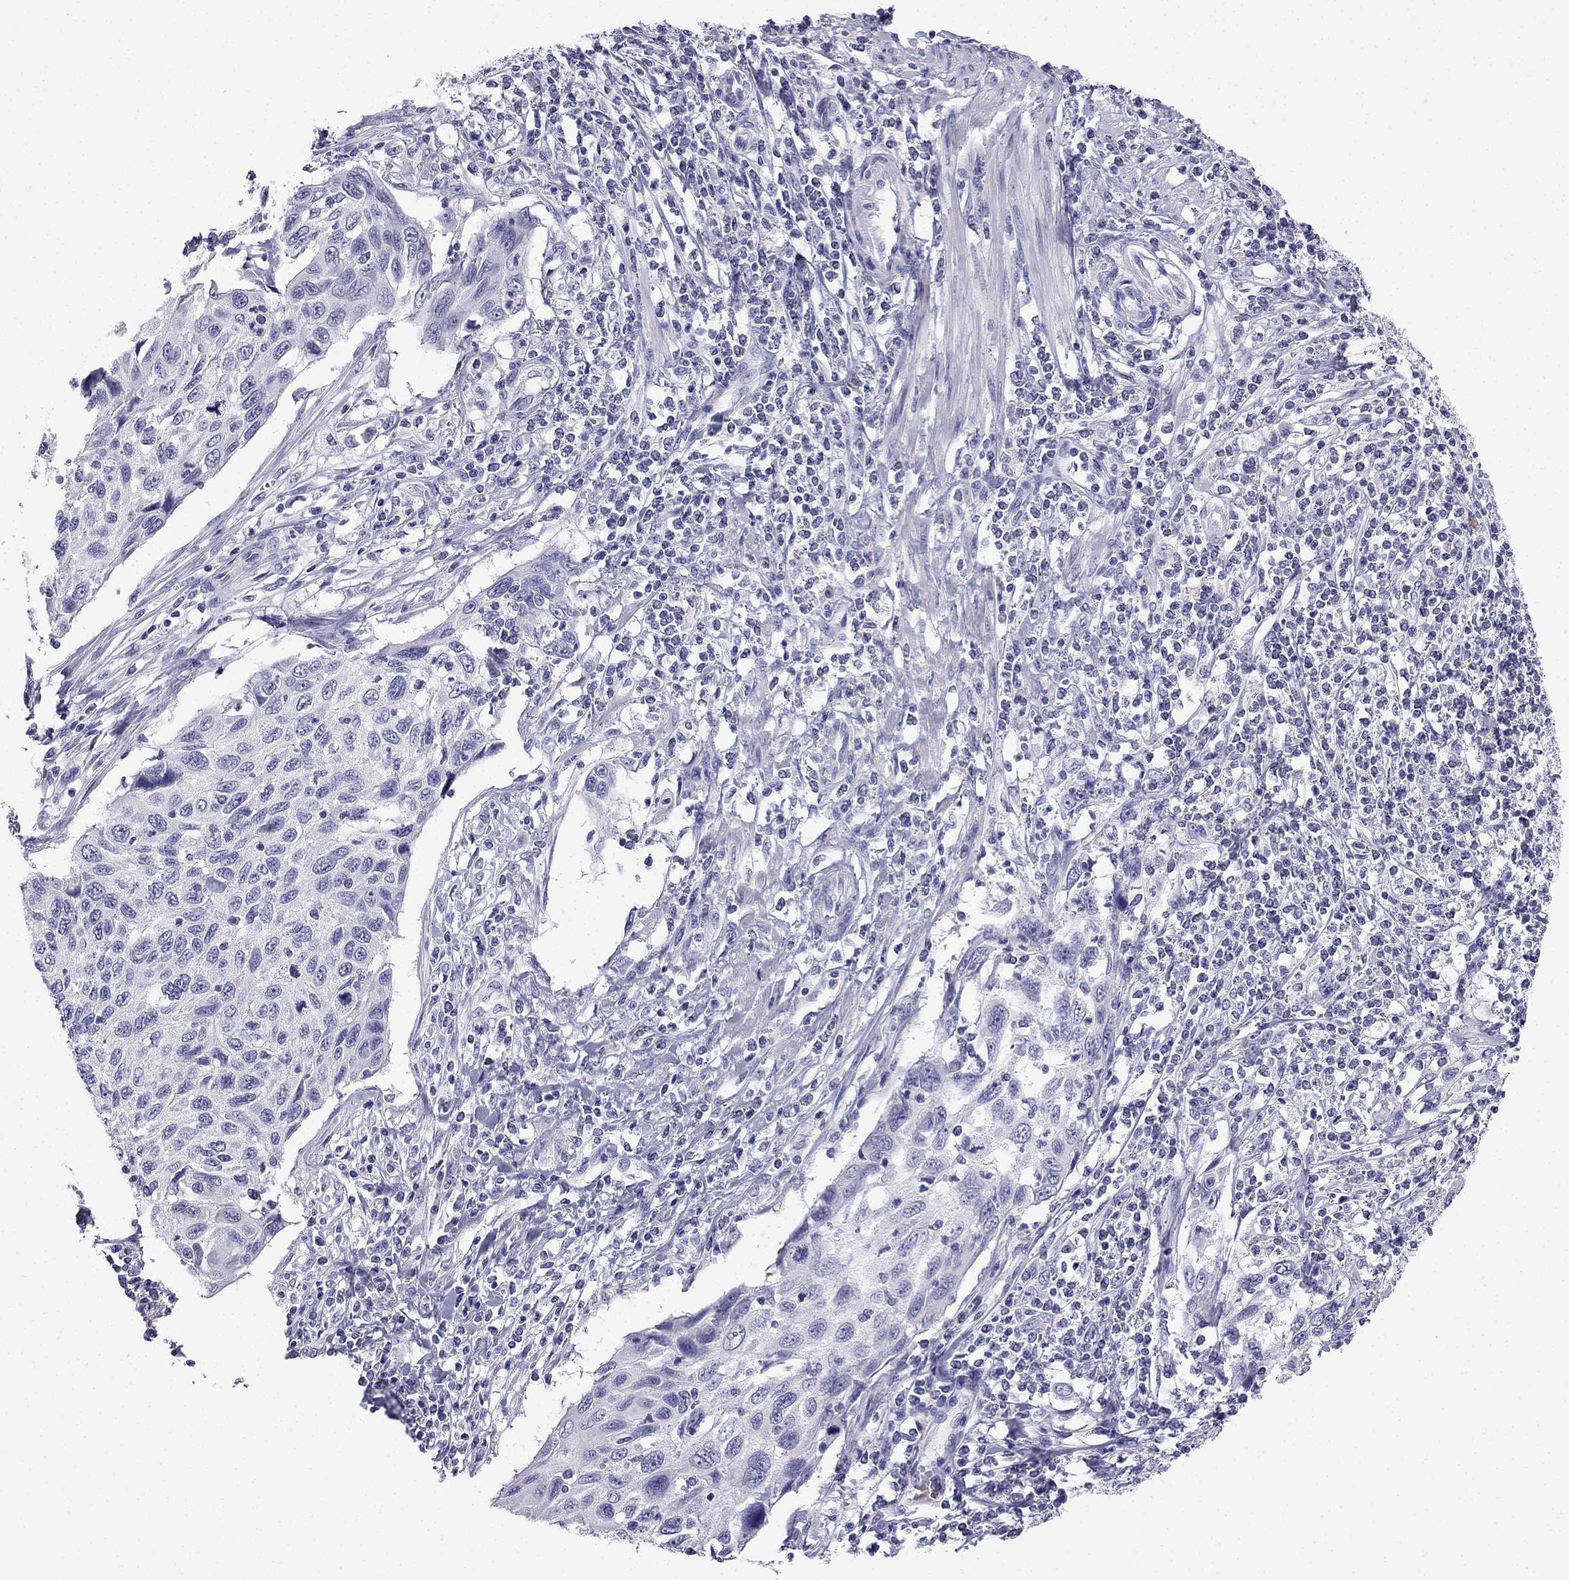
{"staining": {"intensity": "negative", "quantity": "none", "location": "none"}, "tissue": "cervical cancer", "cell_type": "Tumor cells", "image_type": "cancer", "snomed": [{"axis": "morphology", "description": "Squamous cell carcinoma, NOS"}, {"axis": "topography", "description": "Cervix"}], "caption": "This is an immunohistochemistry (IHC) photomicrograph of cervical squamous cell carcinoma. There is no expression in tumor cells.", "gene": "NPTX1", "patient": {"sex": "female", "age": 70}}